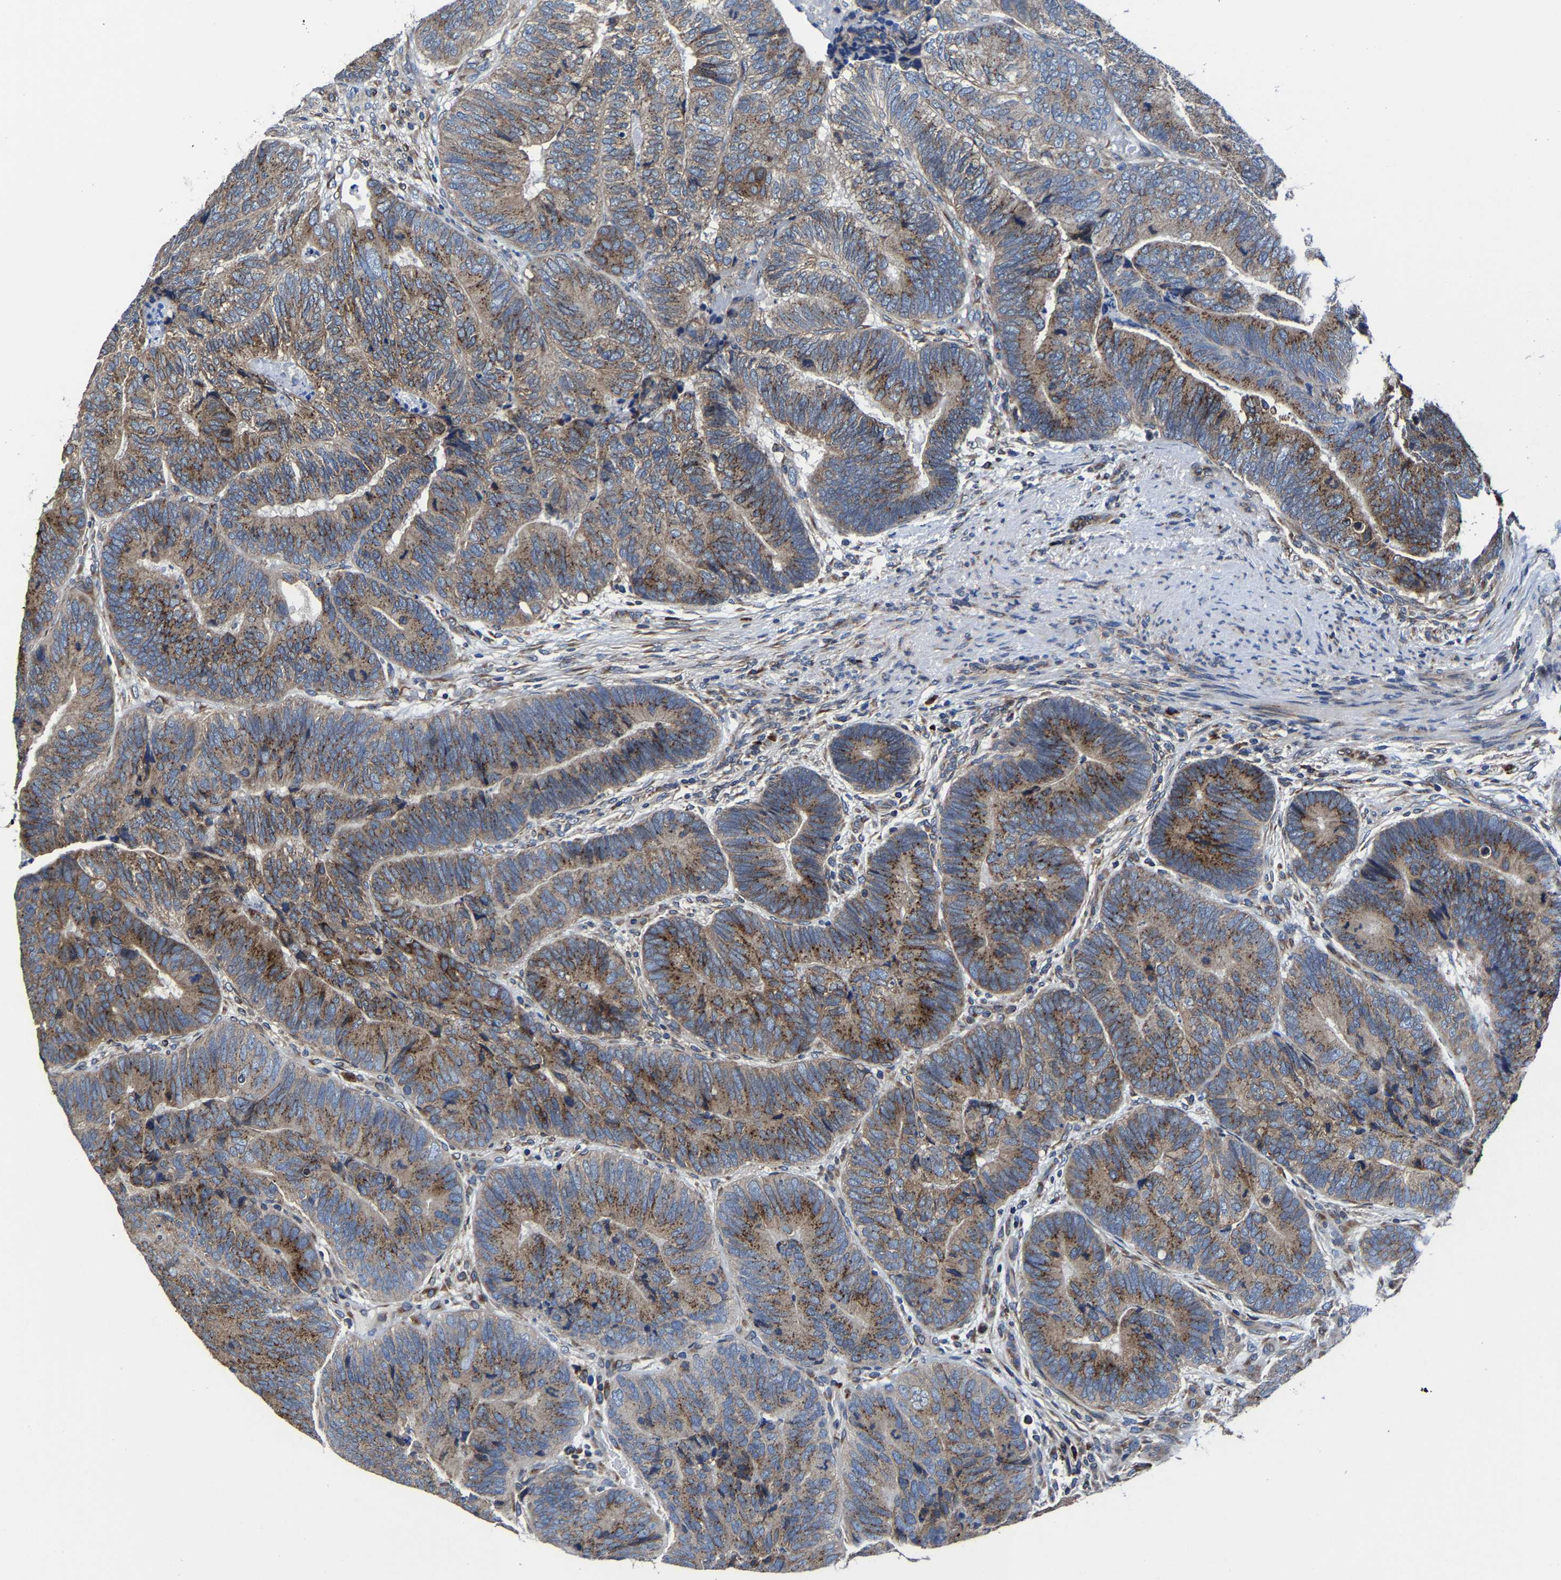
{"staining": {"intensity": "moderate", "quantity": "25%-75%", "location": "cytoplasmic/membranous"}, "tissue": "colorectal cancer", "cell_type": "Tumor cells", "image_type": "cancer", "snomed": [{"axis": "morphology", "description": "Adenocarcinoma, NOS"}, {"axis": "topography", "description": "Colon"}], "caption": "Protein expression analysis of colorectal adenocarcinoma shows moderate cytoplasmic/membranous positivity in approximately 25%-75% of tumor cells. (Brightfield microscopy of DAB IHC at high magnification).", "gene": "EBAG9", "patient": {"sex": "female", "age": 67}}